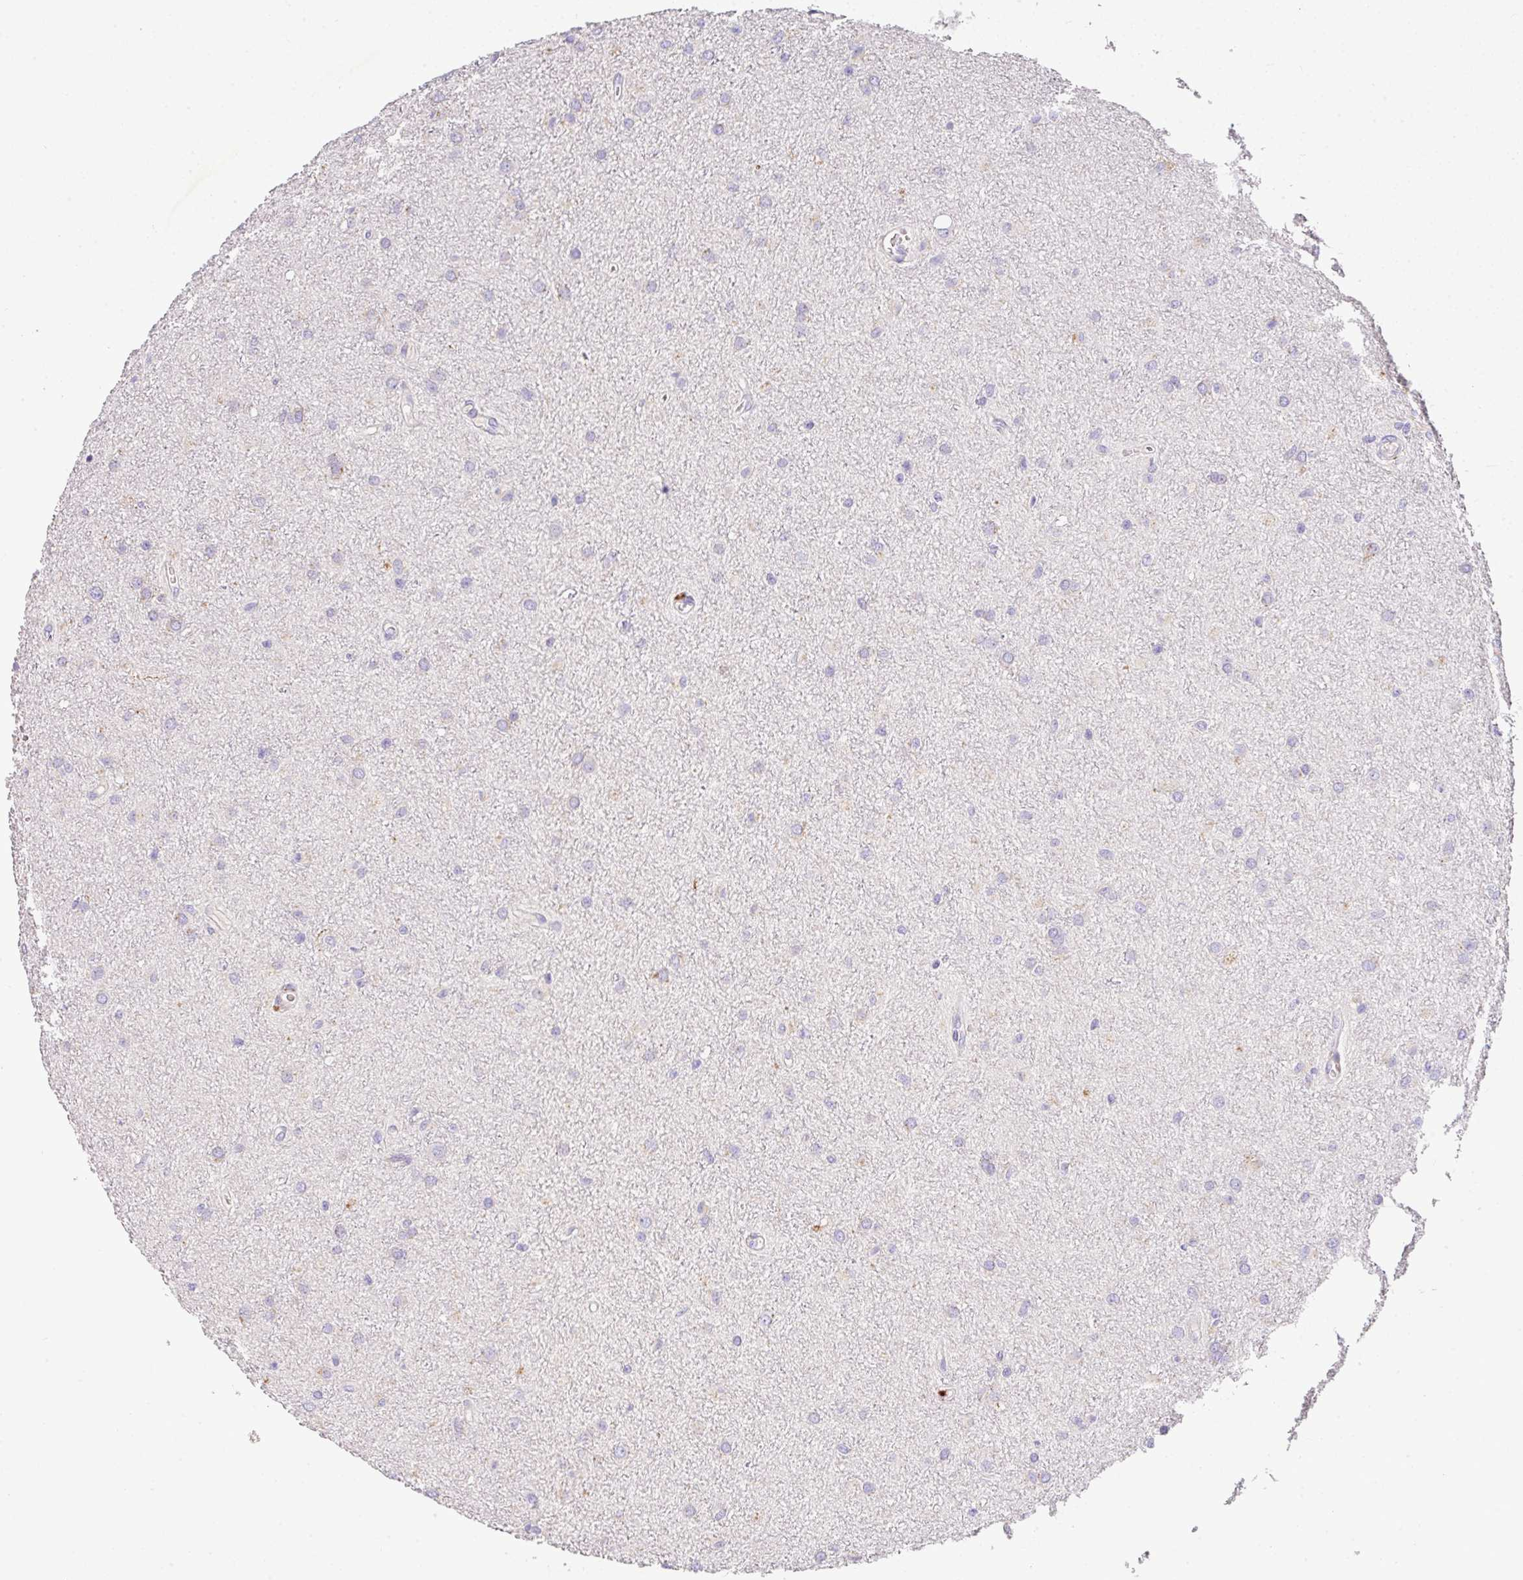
{"staining": {"intensity": "negative", "quantity": "none", "location": "none"}, "tissue": "glioma", "cell_type": "Tumor cells", "image_type": "cancer", "snomed": [{"axis": "morphology", "description": "Glioma, malignant, Low grade"}, {"axis": "topography", "description": "Cerebellum"}], "caption": "Tumor cells are negative for brown protein staining in glioma. (DAB (3,3'-diaminobenzidine) IHC, high magnification).", "gene": "EPN3", "patient": {"sex": "female", "age": 5}}